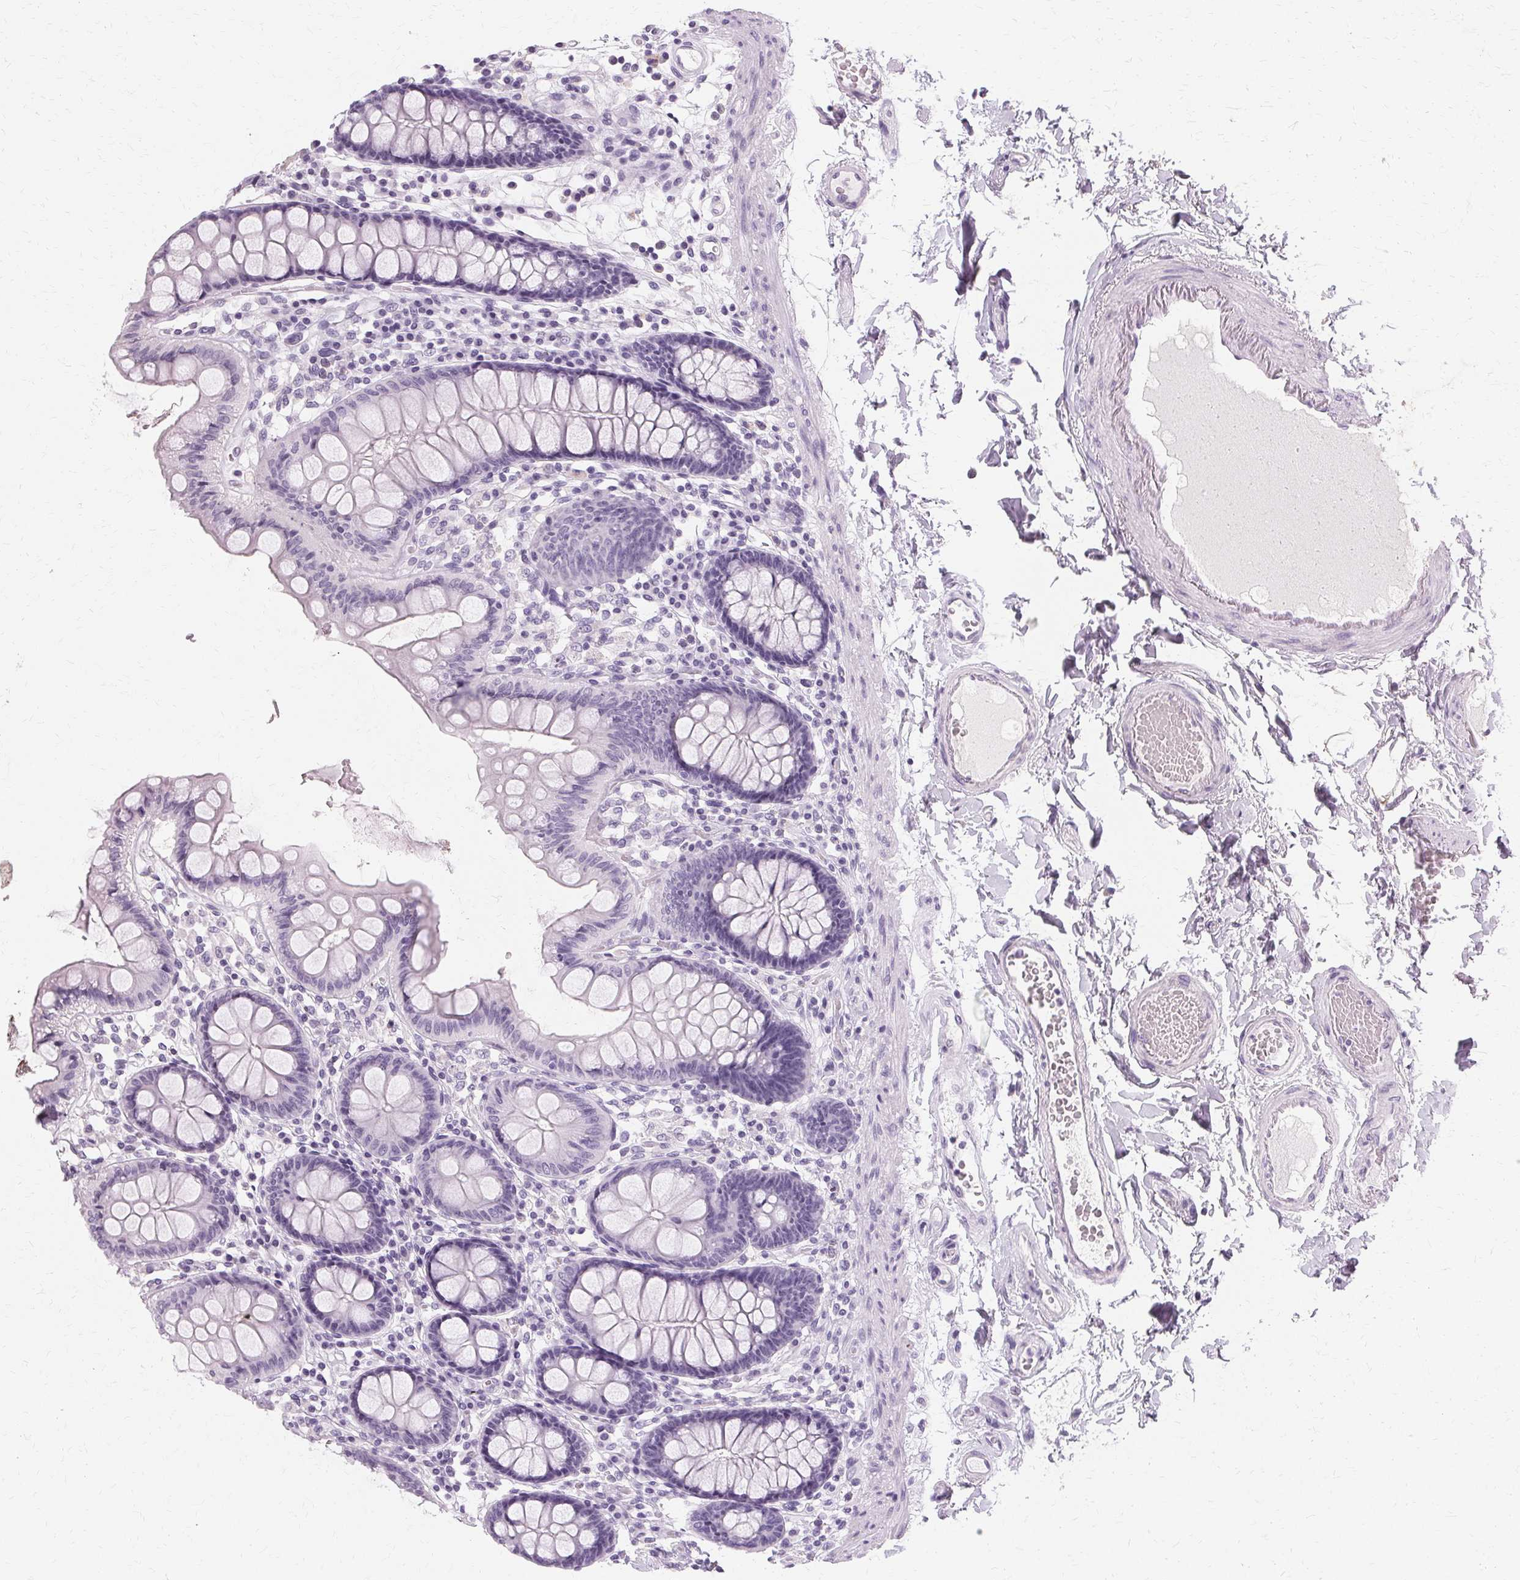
{"staining": {"intensity": "negative", "quantity": "none", "location": "none"}, "tissue": "colon", "cell_type": "Endothelial cells", "image_type": "normal", "snomed": [{"axis": "morphology", "description": "Normal tissue, NOS"}, {"axis": "topography", "description": "Colon"}], "caption": "Endothelial cells are negative for protein expression in unremarkable human colon. (Stains: DAB immunohistochemistry (IHC) with hematoxylin counter stain, Microscopy: brightfield microscopy at high magnification).", "gene": "KRT6A", "patient": {"sex": "male", "age": 84}}